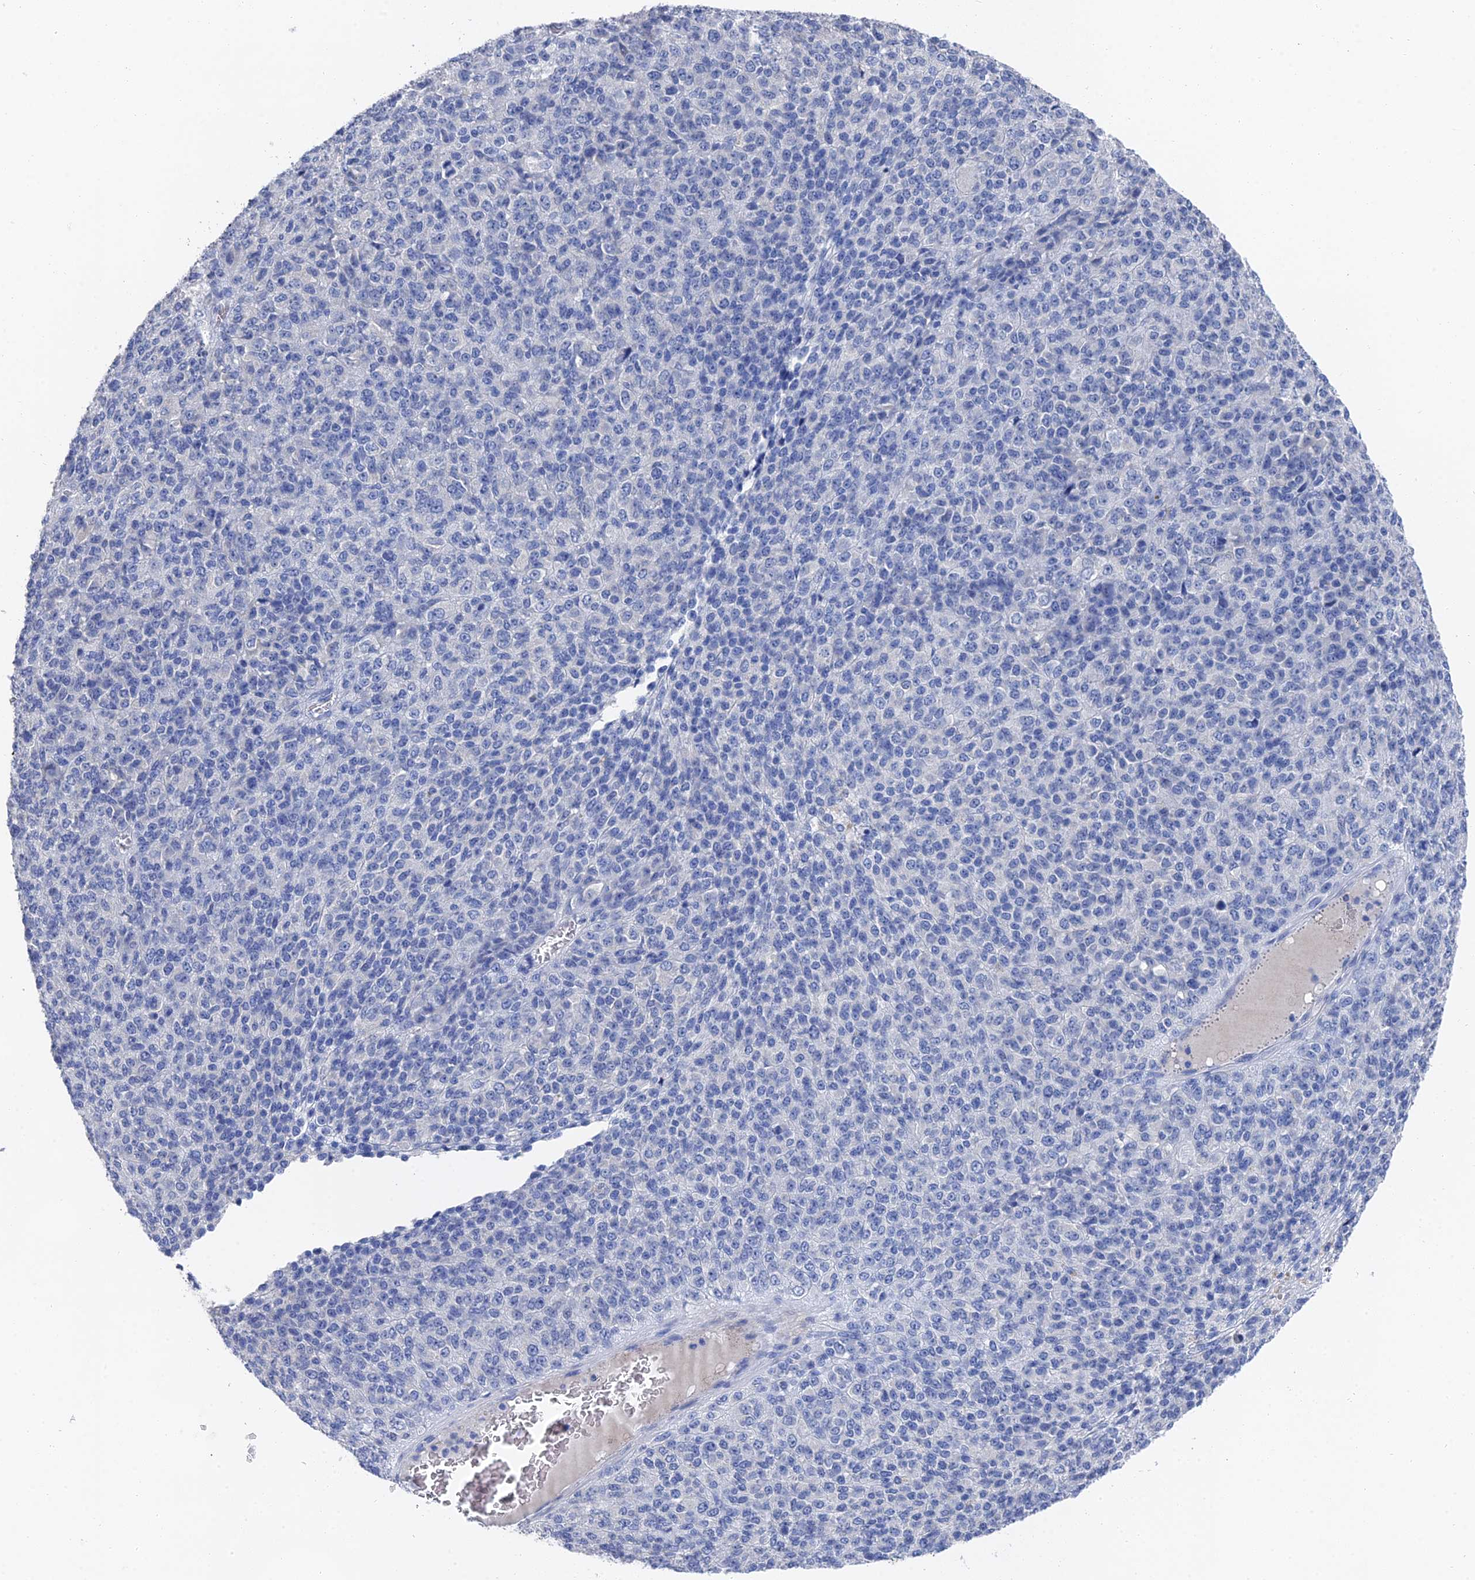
{"staining": {"intensity": "negative", "quantity": "none", "location": "none"}, "tissue": "melanoma", "cell_type": "Tumor cells", "image_type": "cancer", "snomed": [{"axis": "morphology", "description": "Malignant melanoma, Metastatic site"}, {"axis": "topography", "description": "Brain"}], "caption": "This is an immunohistochemistry (IHC) histopathology image of melanoma. There is no expression in tumor cells.", "gene": "GFAP", "patient": {"sex": "female", "age": 56}}